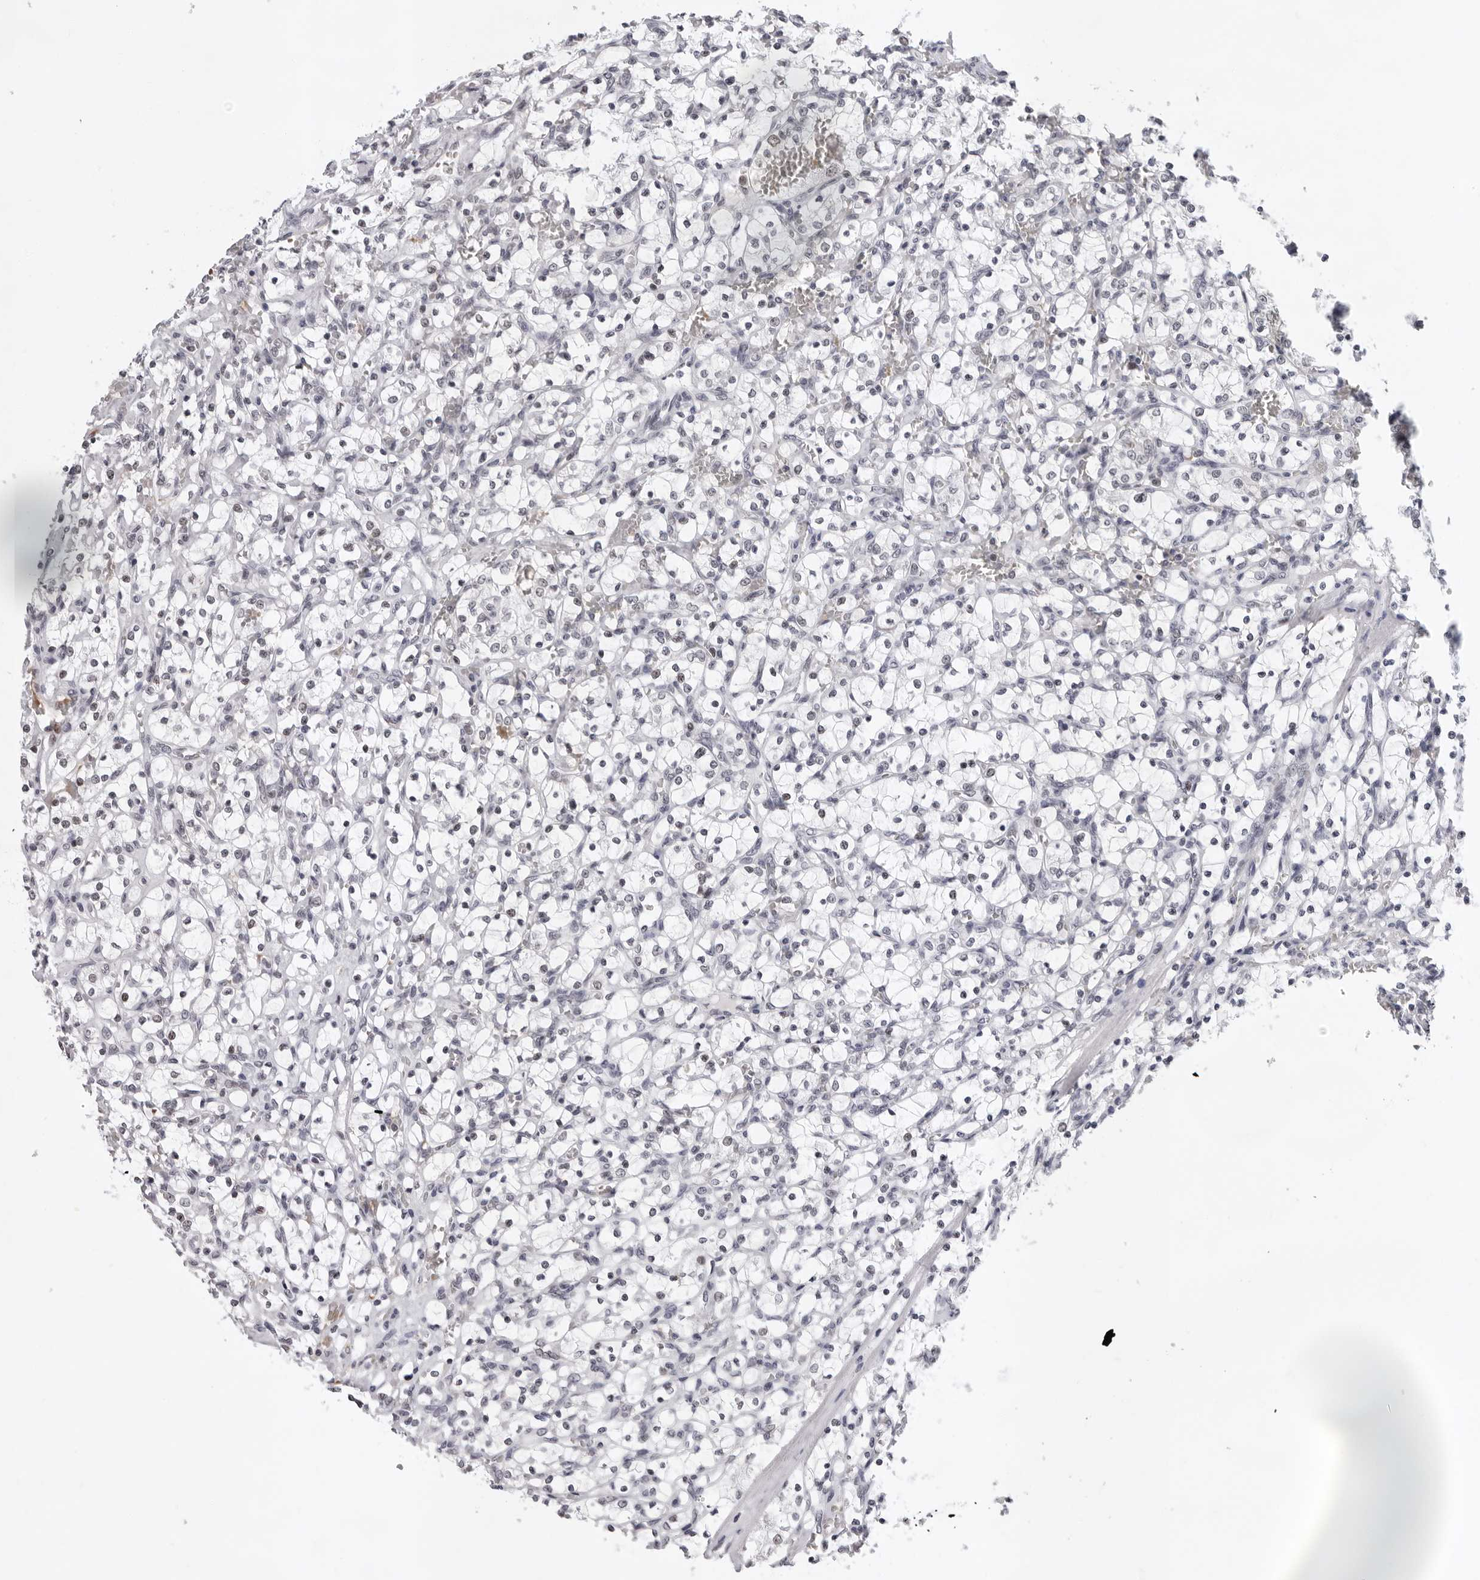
{"staining": {"intensity": "negative", "quantity": "none", "location": "none"}, "tissue": "renal cancer", "cell_type": "Tumor cells", "image_type": "cancer", "snomed": [{"axis": "morphology", "description": "Adenocarcinoma, NOS"}, {"axis": "topography", "description": "Kidney"}], "caption": "A micrograph of human renal cancer (adenocarcinoma) is negative for staining in tumor cells.", "gene": "USP1", "patient": {"sex": "female", "age": 69}}